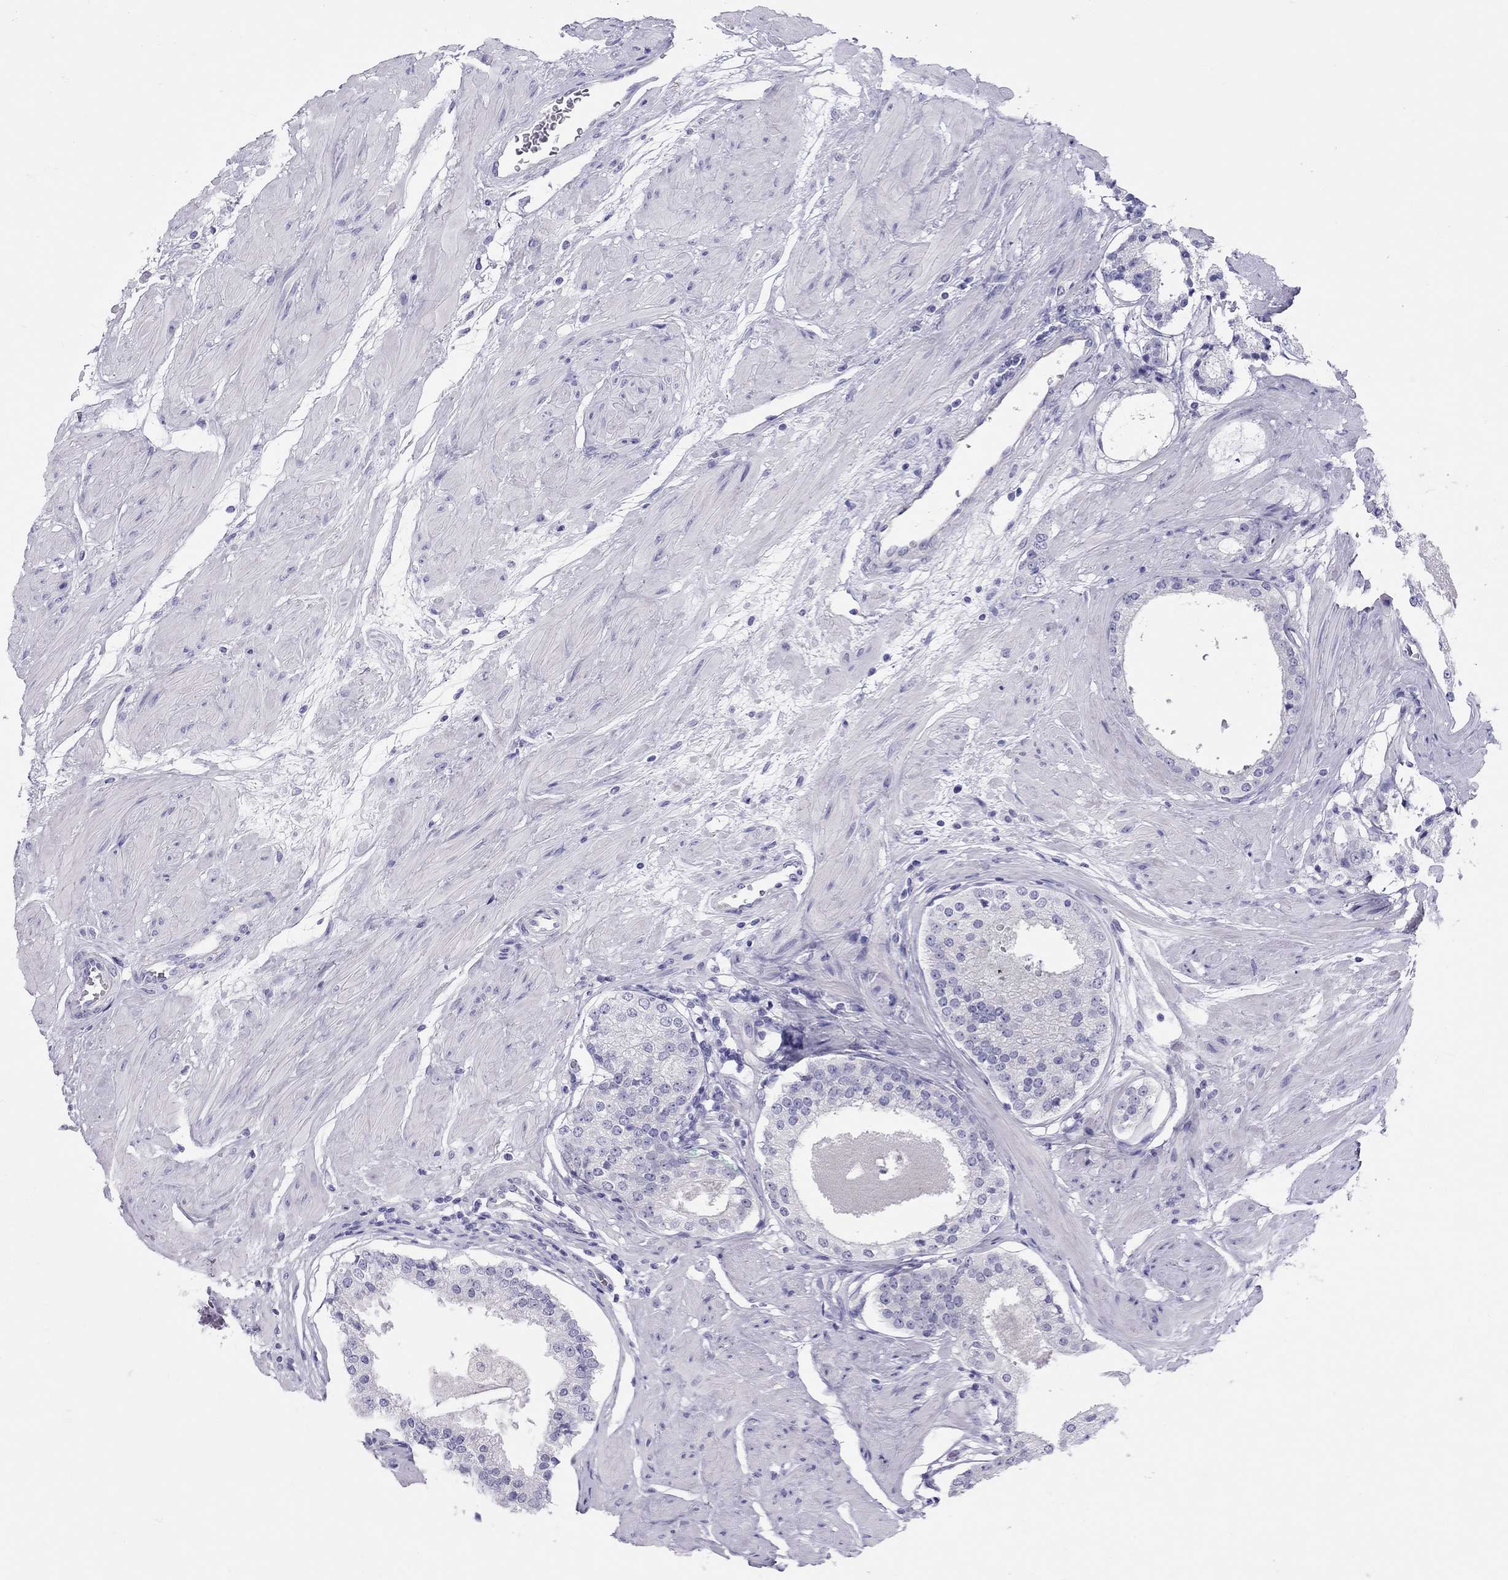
{"staining": {"intensity": "negative", "quantity": "none", "location": "none"}, "tissue": "prostate cancer", "cell_type": "Tumor cells", "image_type": "cancer", "snomed": [{"axis": "morphology", "description": "Adenocarcinoma, Low grade"}, {"axis": "topography", "description": "Prostate"}], "caption": "Tumor cells show no significant protein staining in adenocarcinoma (low-grade) (prostate).", "gene": "PSMB11", "patient": {"sex": "male", "age": 60}}